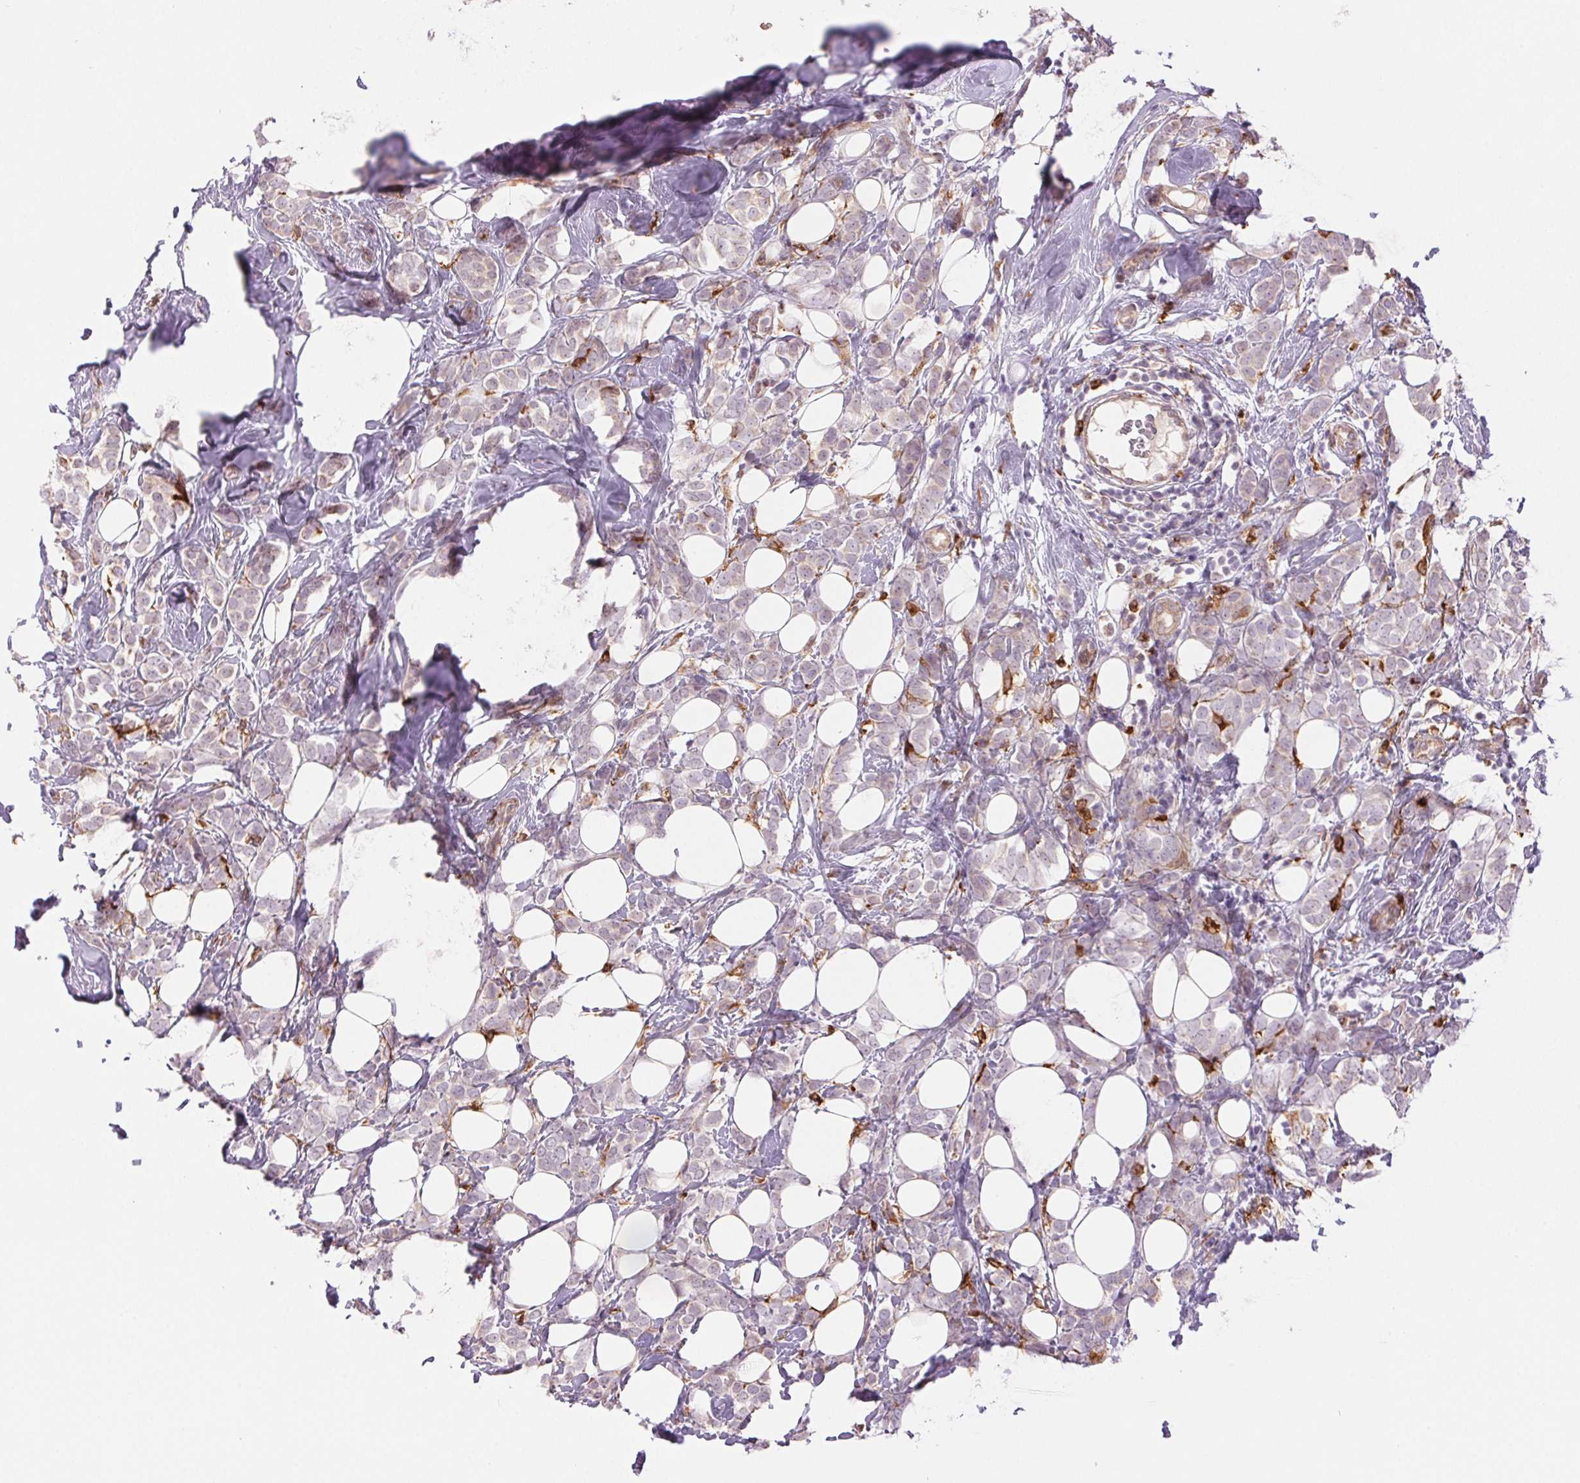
{"staining": {"intensity": "negative", "quantity": "none", "location": "none"}, "tissue": "breast cancer", "cell_type": "Tumor cells", "image_type": "cancer", "snomed": [{"axis": "morphology", "description": "Lobular carcinoma"}, {"axis": "topography", "description": "Breast"}], "caption": "Tumor cells are negative for protein expression in human lobular carcinoma (breast).", "gene": "METTL17", "patient": {"sex": "female", "age": 49}}